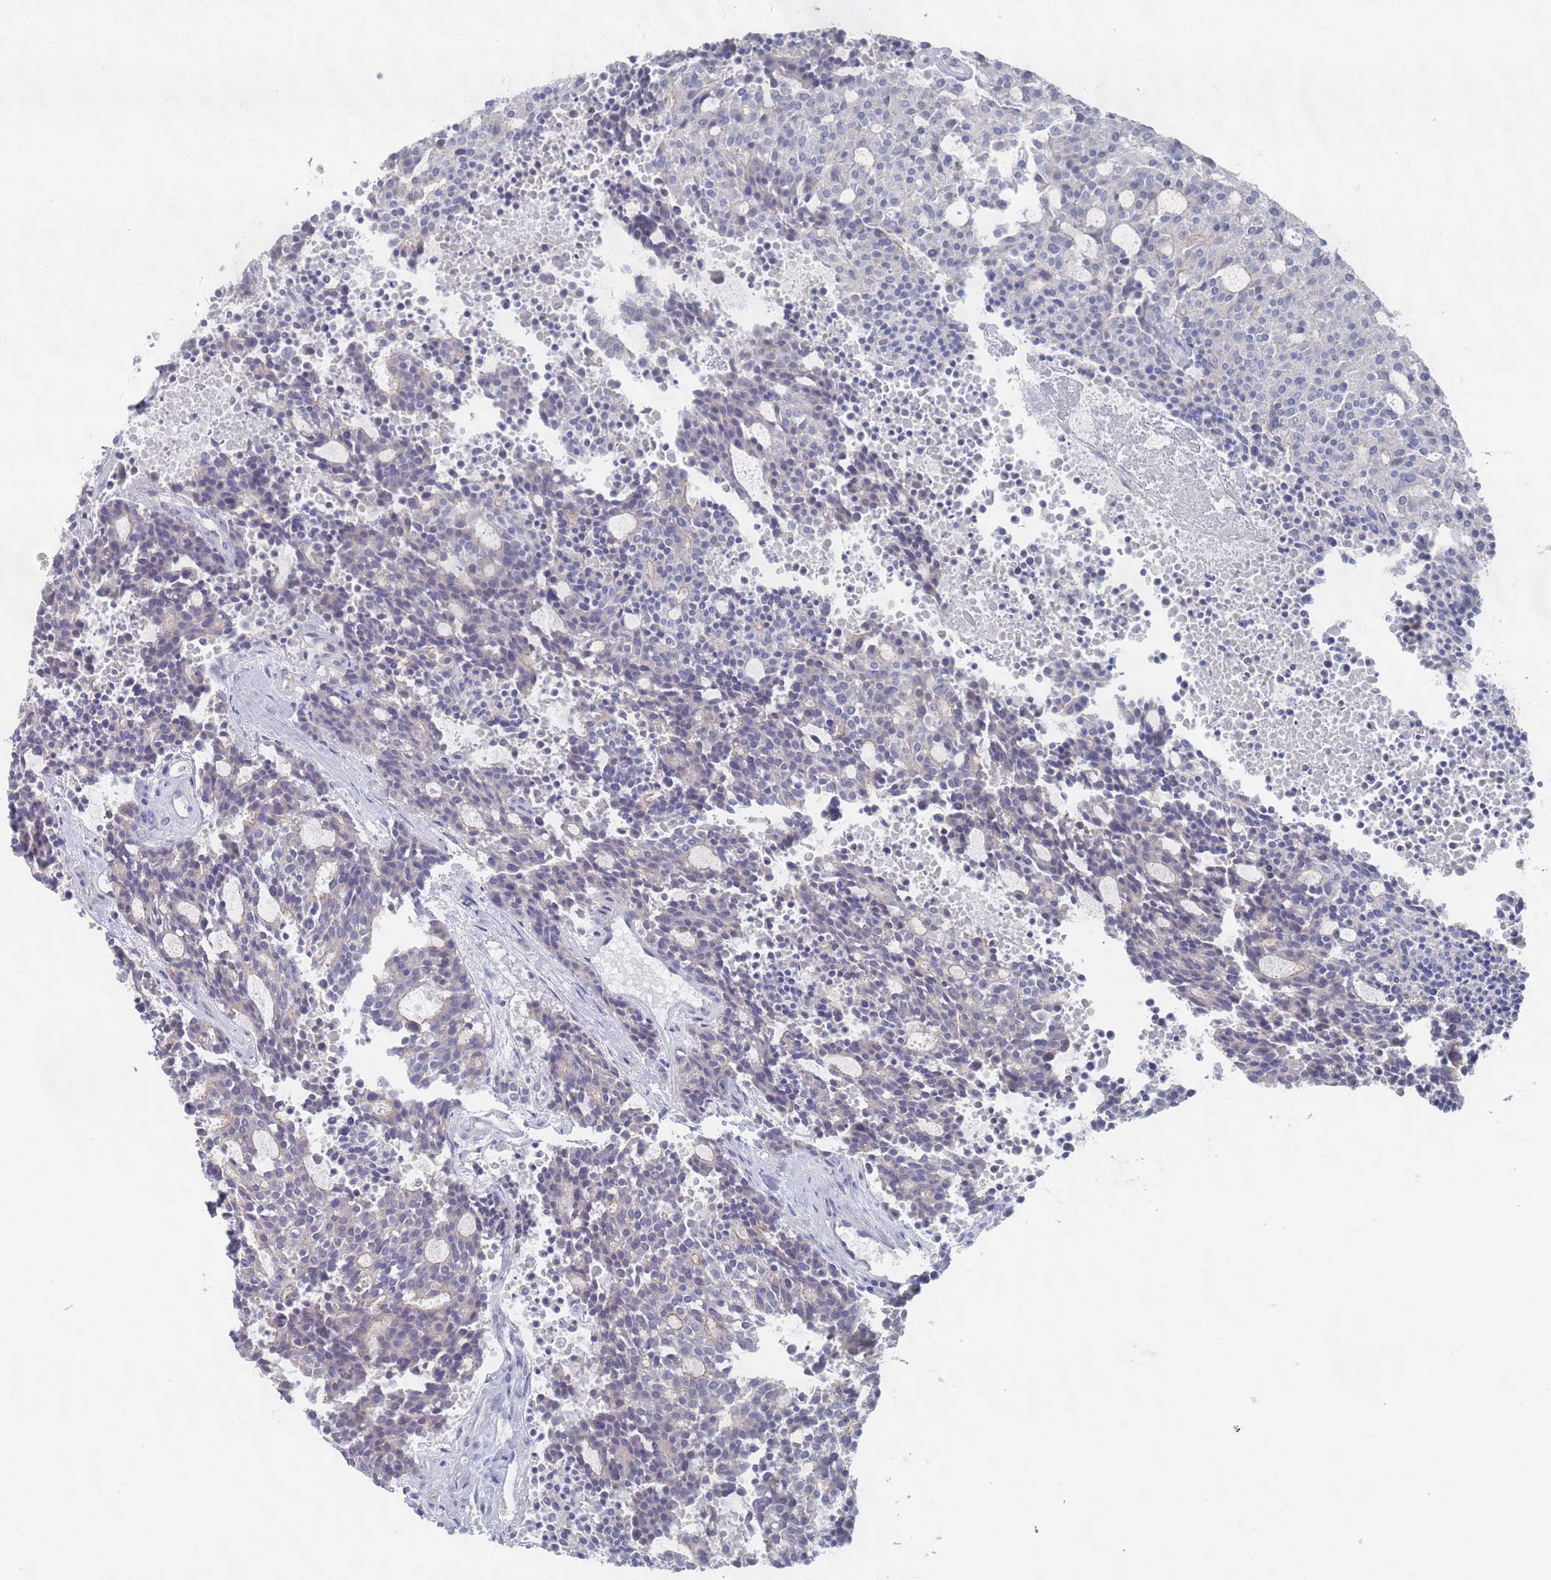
{"staining": {"intensity": "negative", "quantity": "none", "location": "none"}, "tissue": "carcinoid", "cell_type": "Tumor cells", "image_type": "cancer", "snomed": [{"axis": "morphology", "description": "Carcinoid, malignant, NOS"}, {"axis": "topography", "description": "Pancreas"}], "caption": "The micrograph displays no staining of tumor cells in malignant carcinoid. The staining was performed using DAB to visualize the protein expression in brown, while the nuclei were stained in blue with hematoxylin (Magnification: 20x).", "gene": "PROM2", "patient": {"sex": "female", "age": 54}}